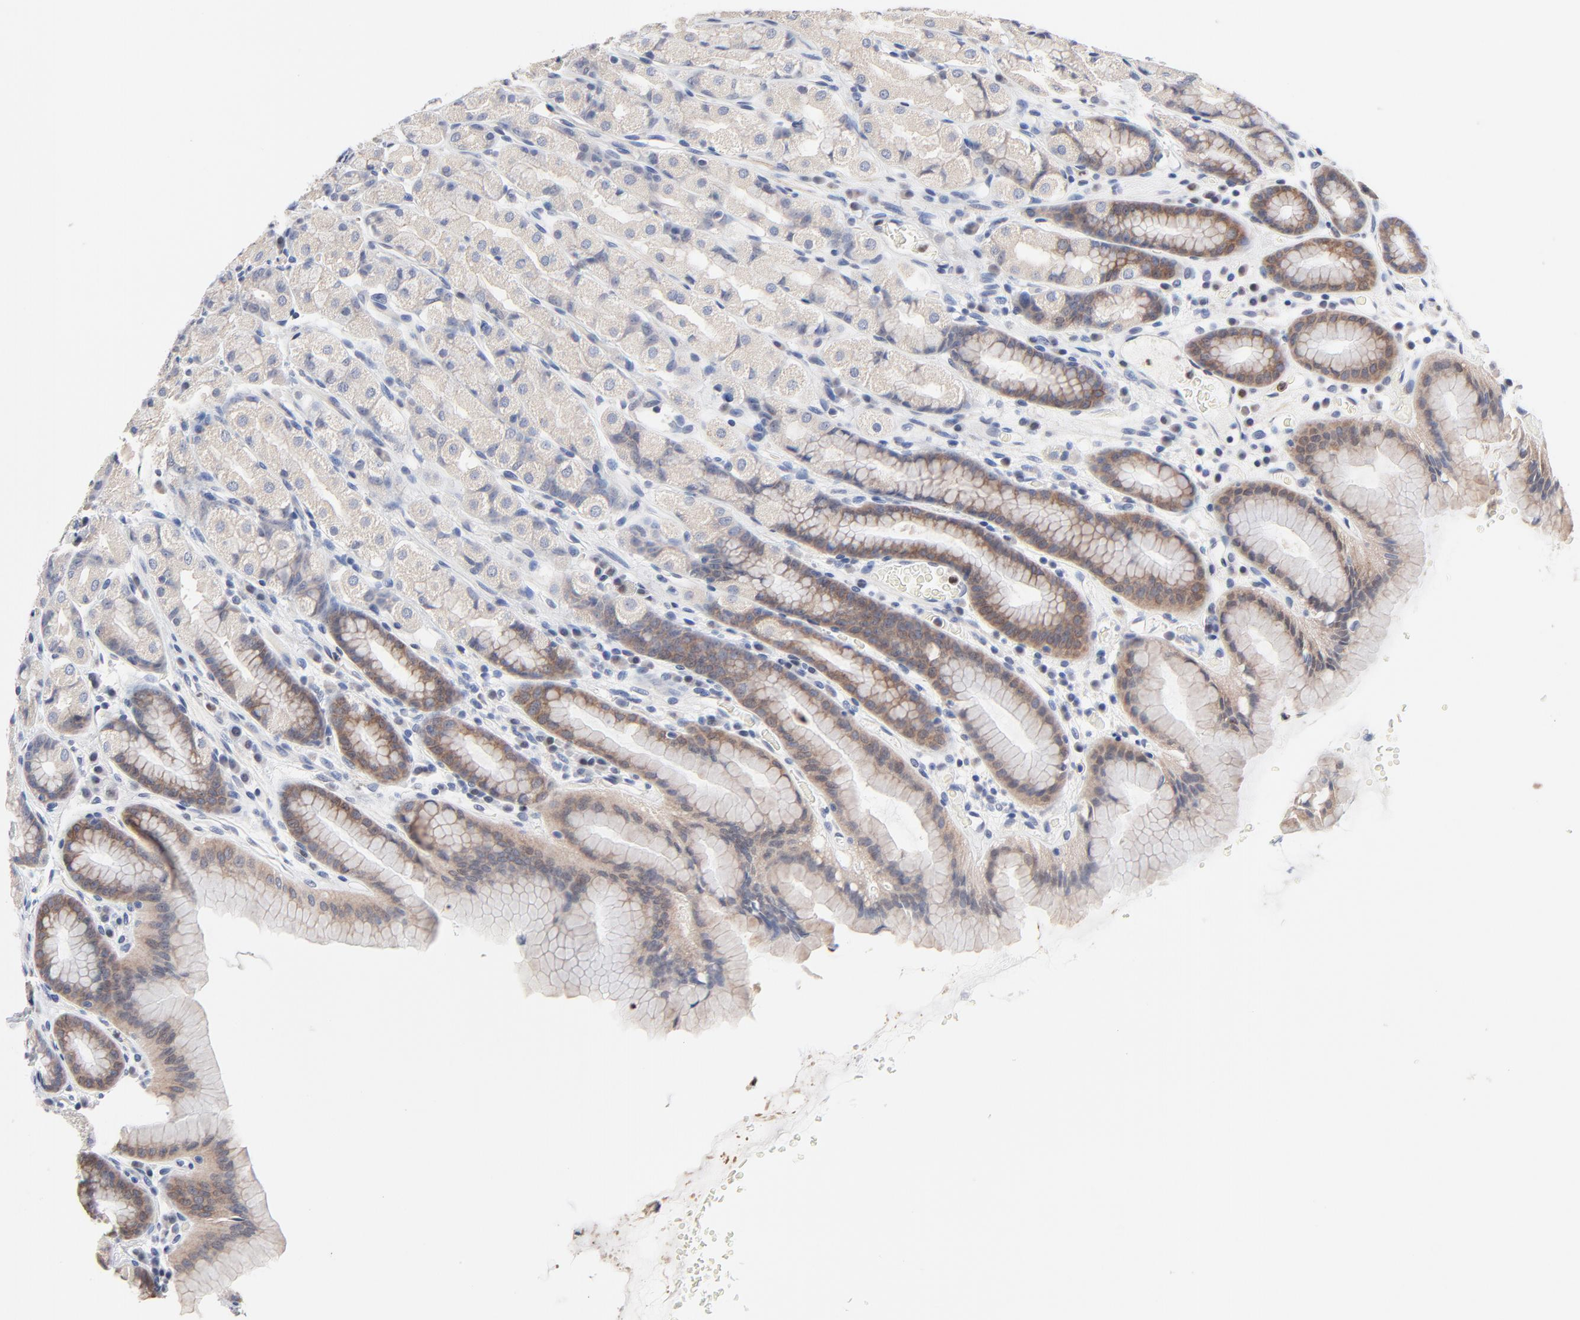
{"staining": {"intensity": "moderate", "quantity": "<25%", "location": "cytoplasmic/membranous"}, "tissue": "stomach", "cell_type": "Glandular cells", "image_type": "normal", "snomed": [{"axis": "morphology", "description": "Normal tissue, NOS"}, {"axis": "topography", "description": "Stomach, upper"}], "caption": "This image displays normal stomach stained with immunohistochemistry to label a protein in brown. The cytoplasmic/membranous of glandular cells show moderate positivity for the protein. Nuclei are counter-stained blue.", "gene": "AADAC", "patient": {"sex": "male", "age": 68}}